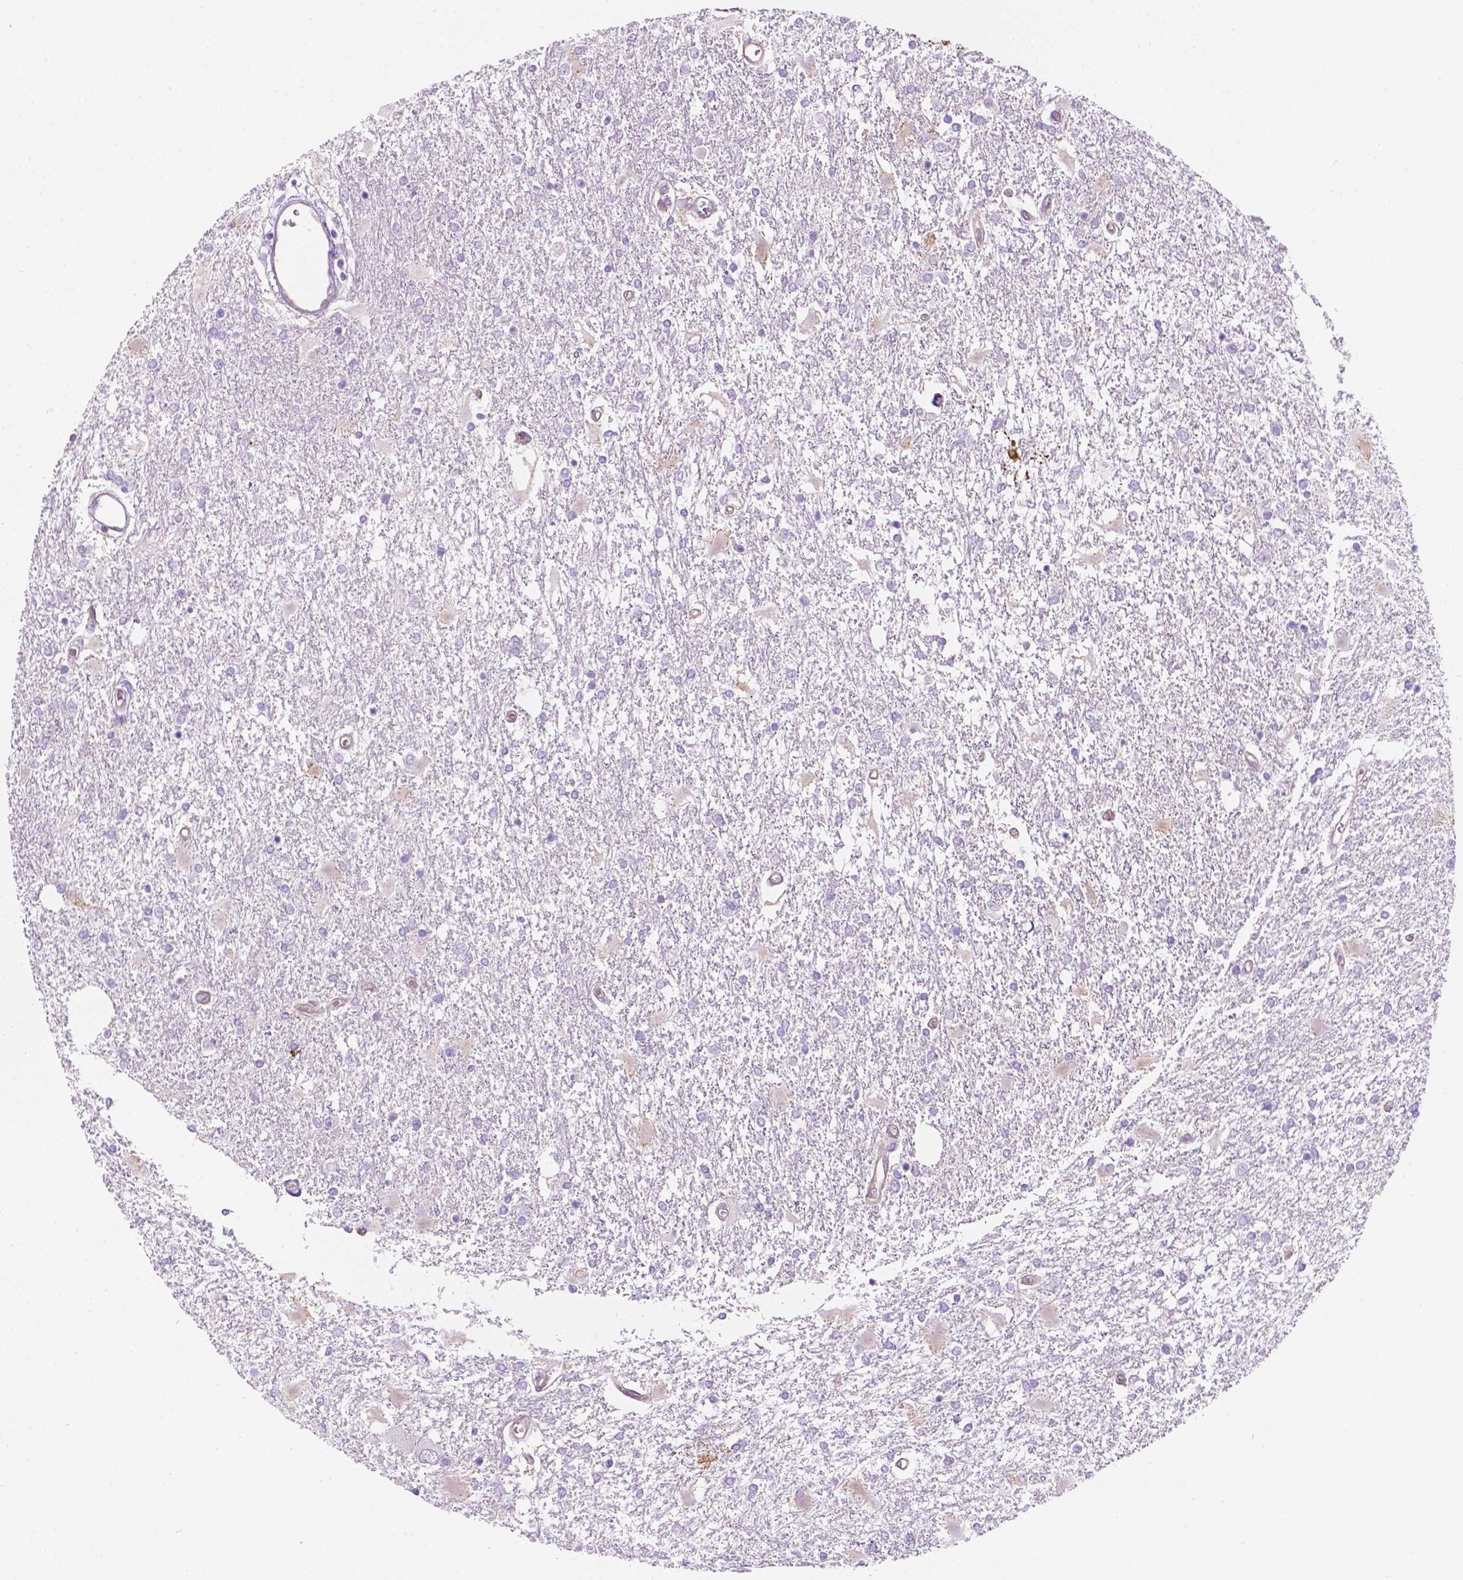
{"staining": {"intensity": "negative", "quantity": "none", "location": "none"}, "tissue": "glioma", "cell_type": "Tumor cells", "image_type": "cancer", "snomed": [{"axis": "morphology", "description": "Glioma, malignant, High grade"}, {"axis": "topography", "description": "Cerebral cortex"}], "caption": "DAB immunohistochemical staining of human glioma demonstrates no significant positivity in tumor cells. (Stains: DAB IHC with hematoxylin counter stain, Microscopy: brightfield microscopy at high magnification).", "gene": "NOS1AP", "patient": {"sex": "male", "age": 79}}